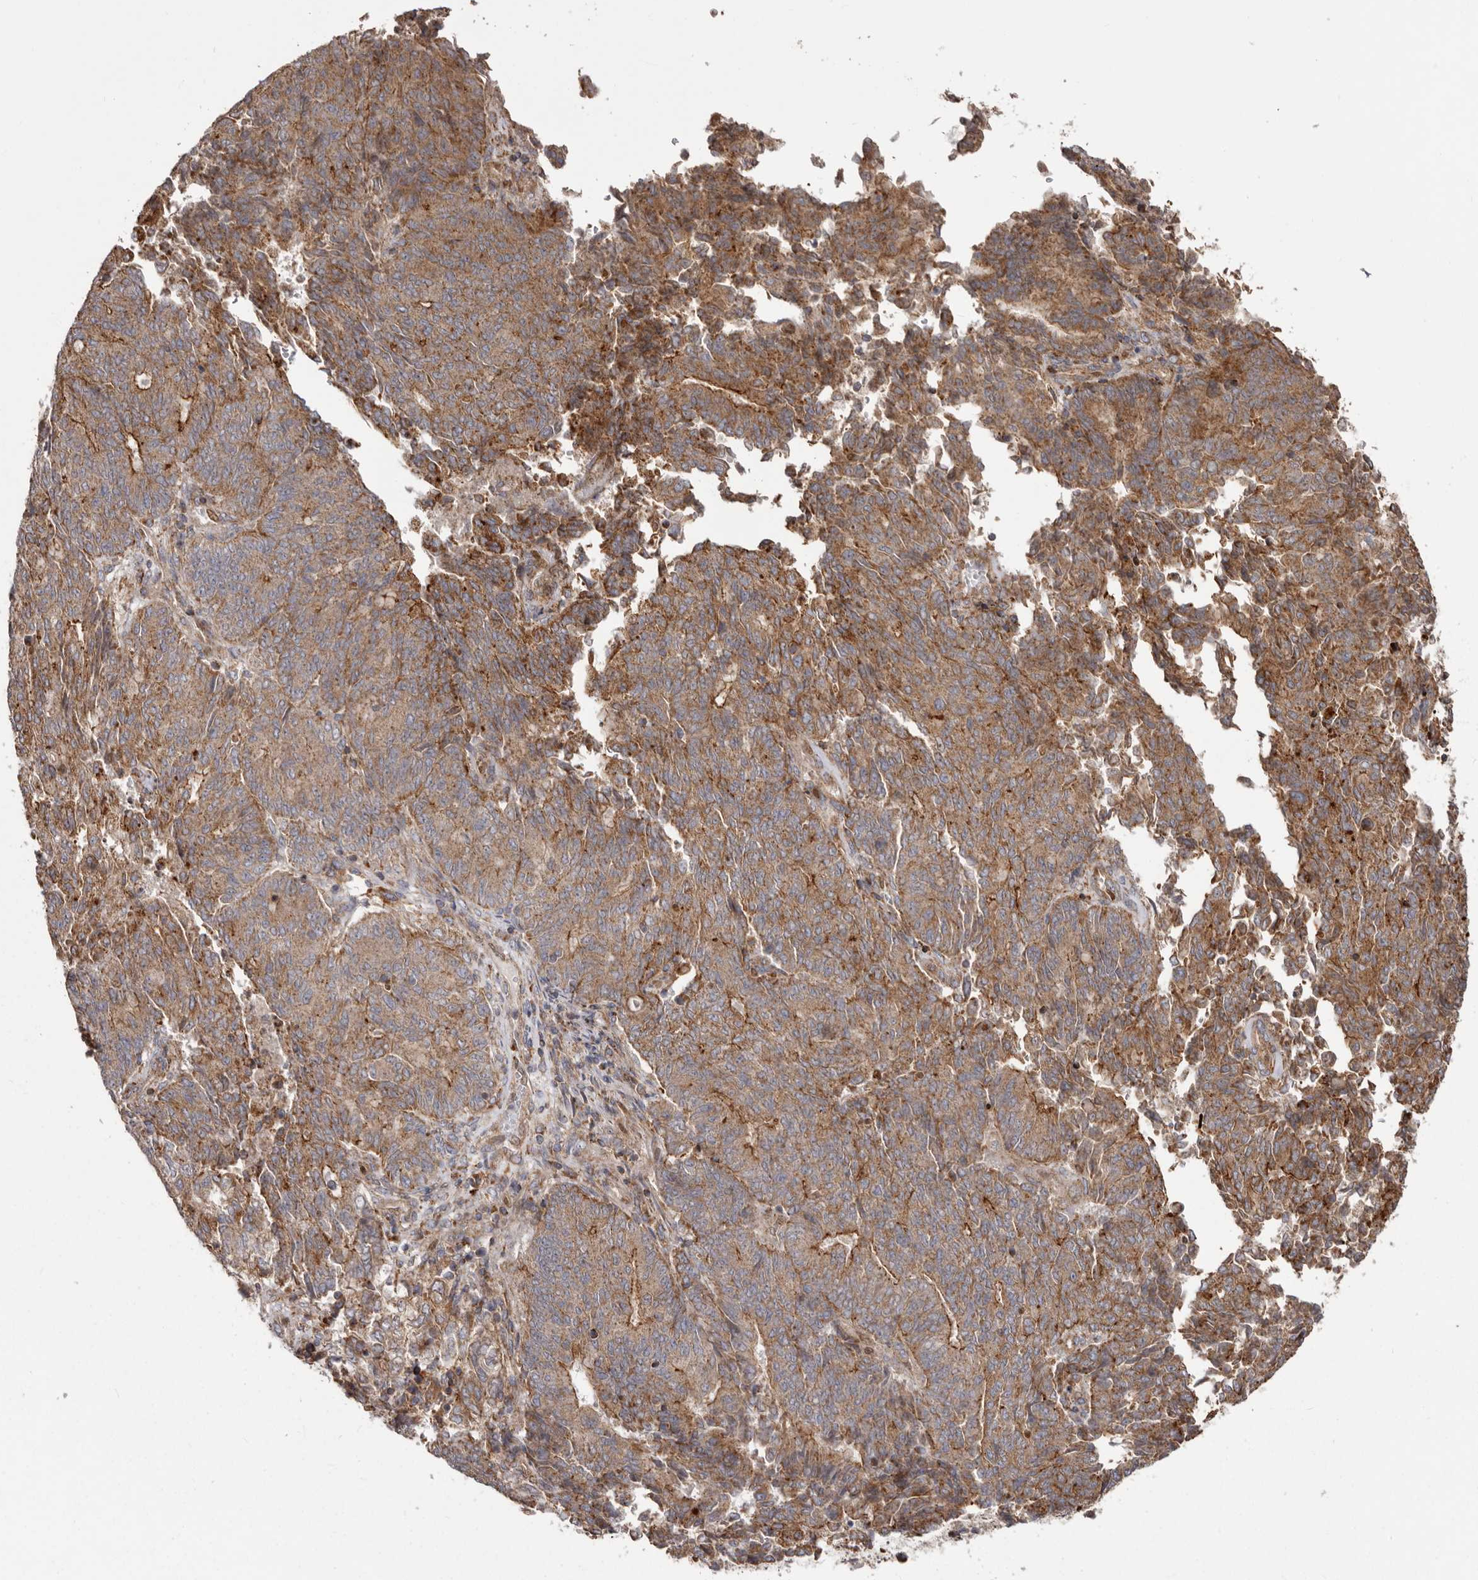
{"staining": {"intensity": "moderate", "quantity": ">75%", "location": "cytoplasmic/membranous"}, "tissue": "endometrial cancer", "cell_type": "Tumor cells", "image_type": "cancer", "snomed": [{"axis": "morphology", "description": "Adenocarcinoma, NOS"}, {"axis": "topography", "description": "Endometrium"}], "caption": "Adenocarcinoma (endometrial) stained with a protein marker demonstrates moderate staining in tumor cells.", "gene": "NUP43", "patient": {"sex": "female", "age": 80}}